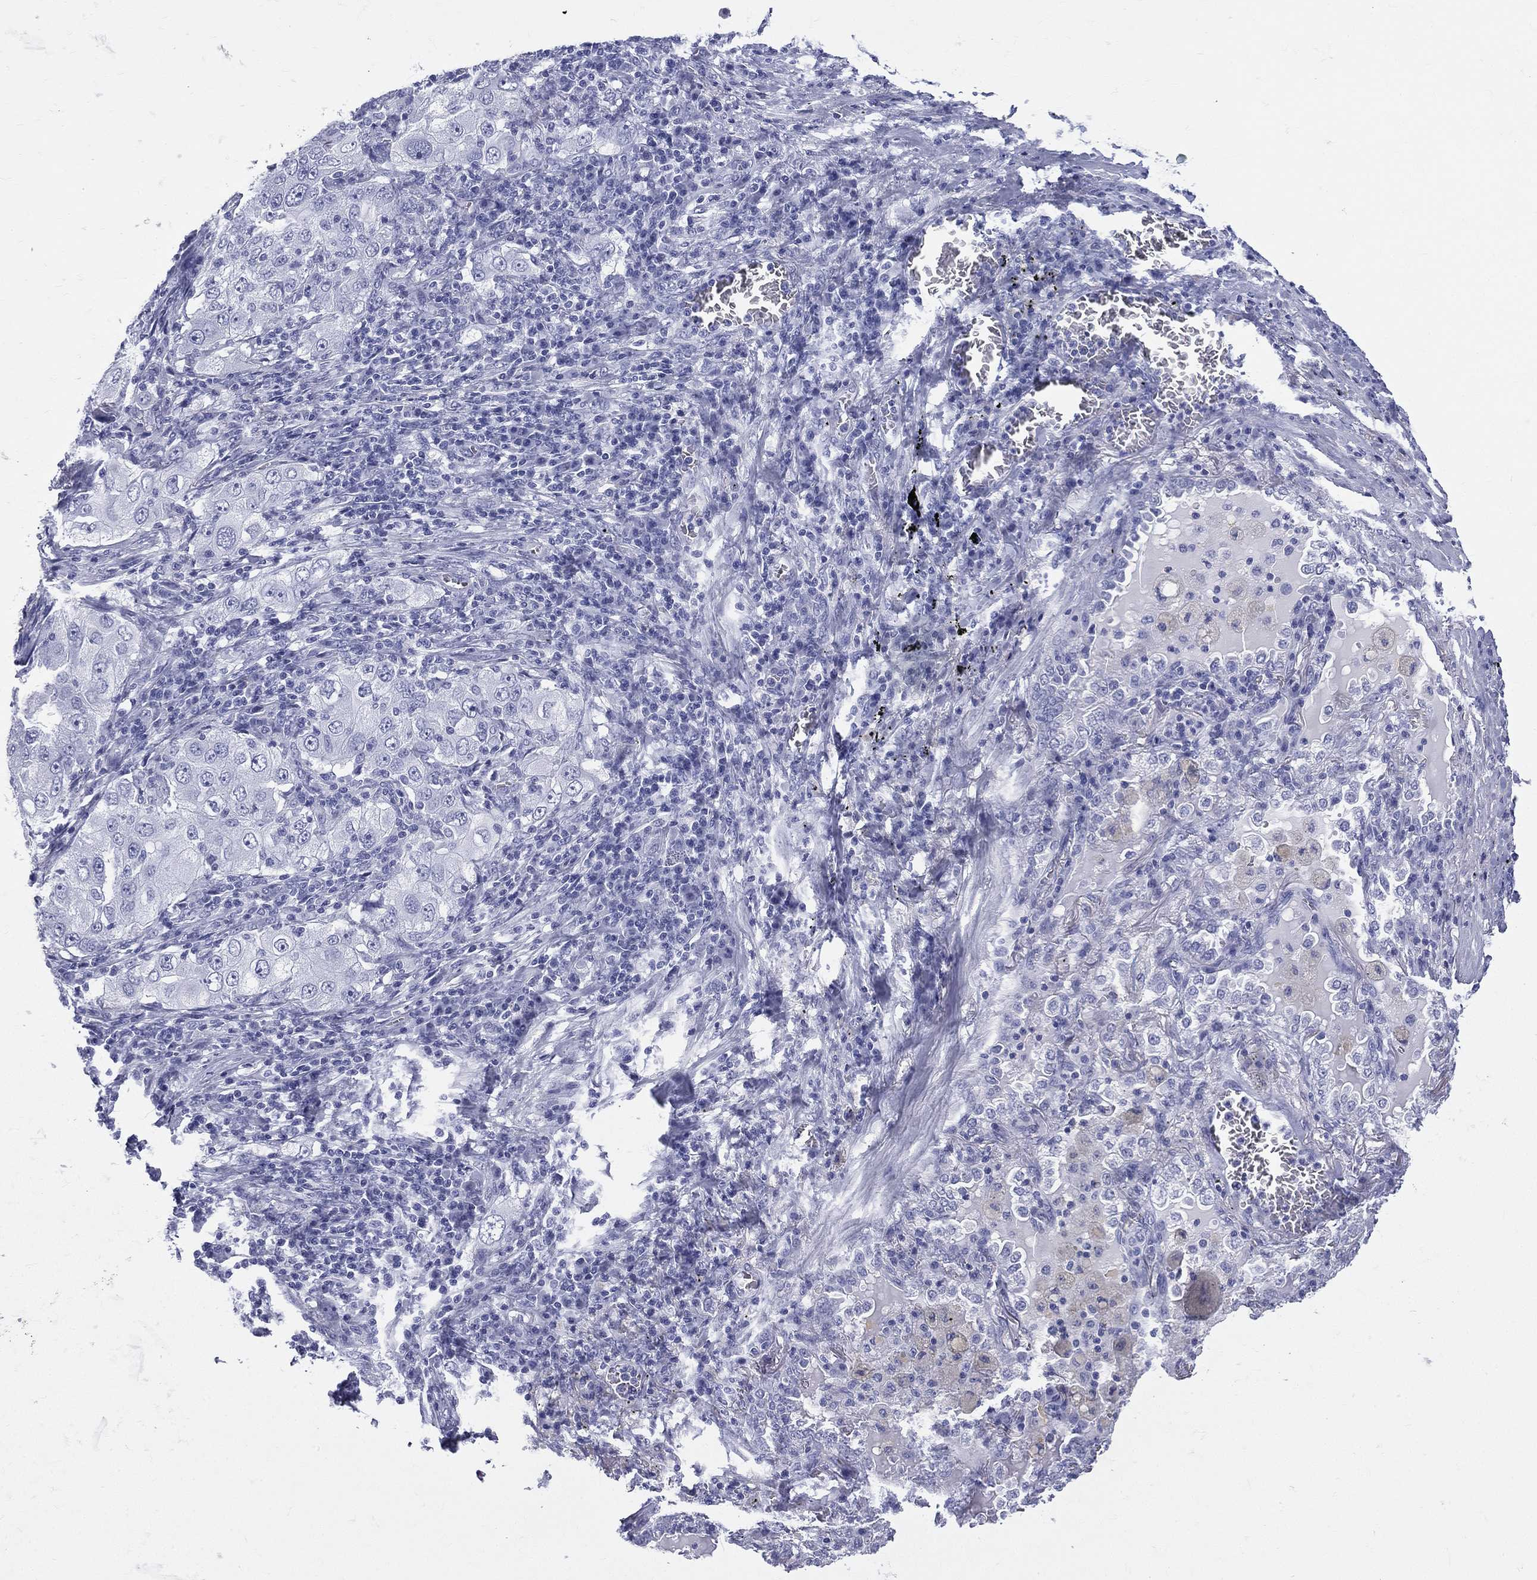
{"staining": {"intensity": "negative", "quantity": "none", "location": "none"}, "tissue": "lung cancer", "cell_type": "Tumor cells", "image_type": "cancer", "snomed": [{"axis": "morphology", "description": "Adenocarcinoma, NOS"}, {"axis": "topography", "description": "Lung"}], "caption": "DAB (3,3'-diaminobenzidine) immunohistochemical staining of lung cancer exhibits no significant expression in tumor cells.", "gene": "ETNPPL", "patient": {"sex": "female", "age": 61}}